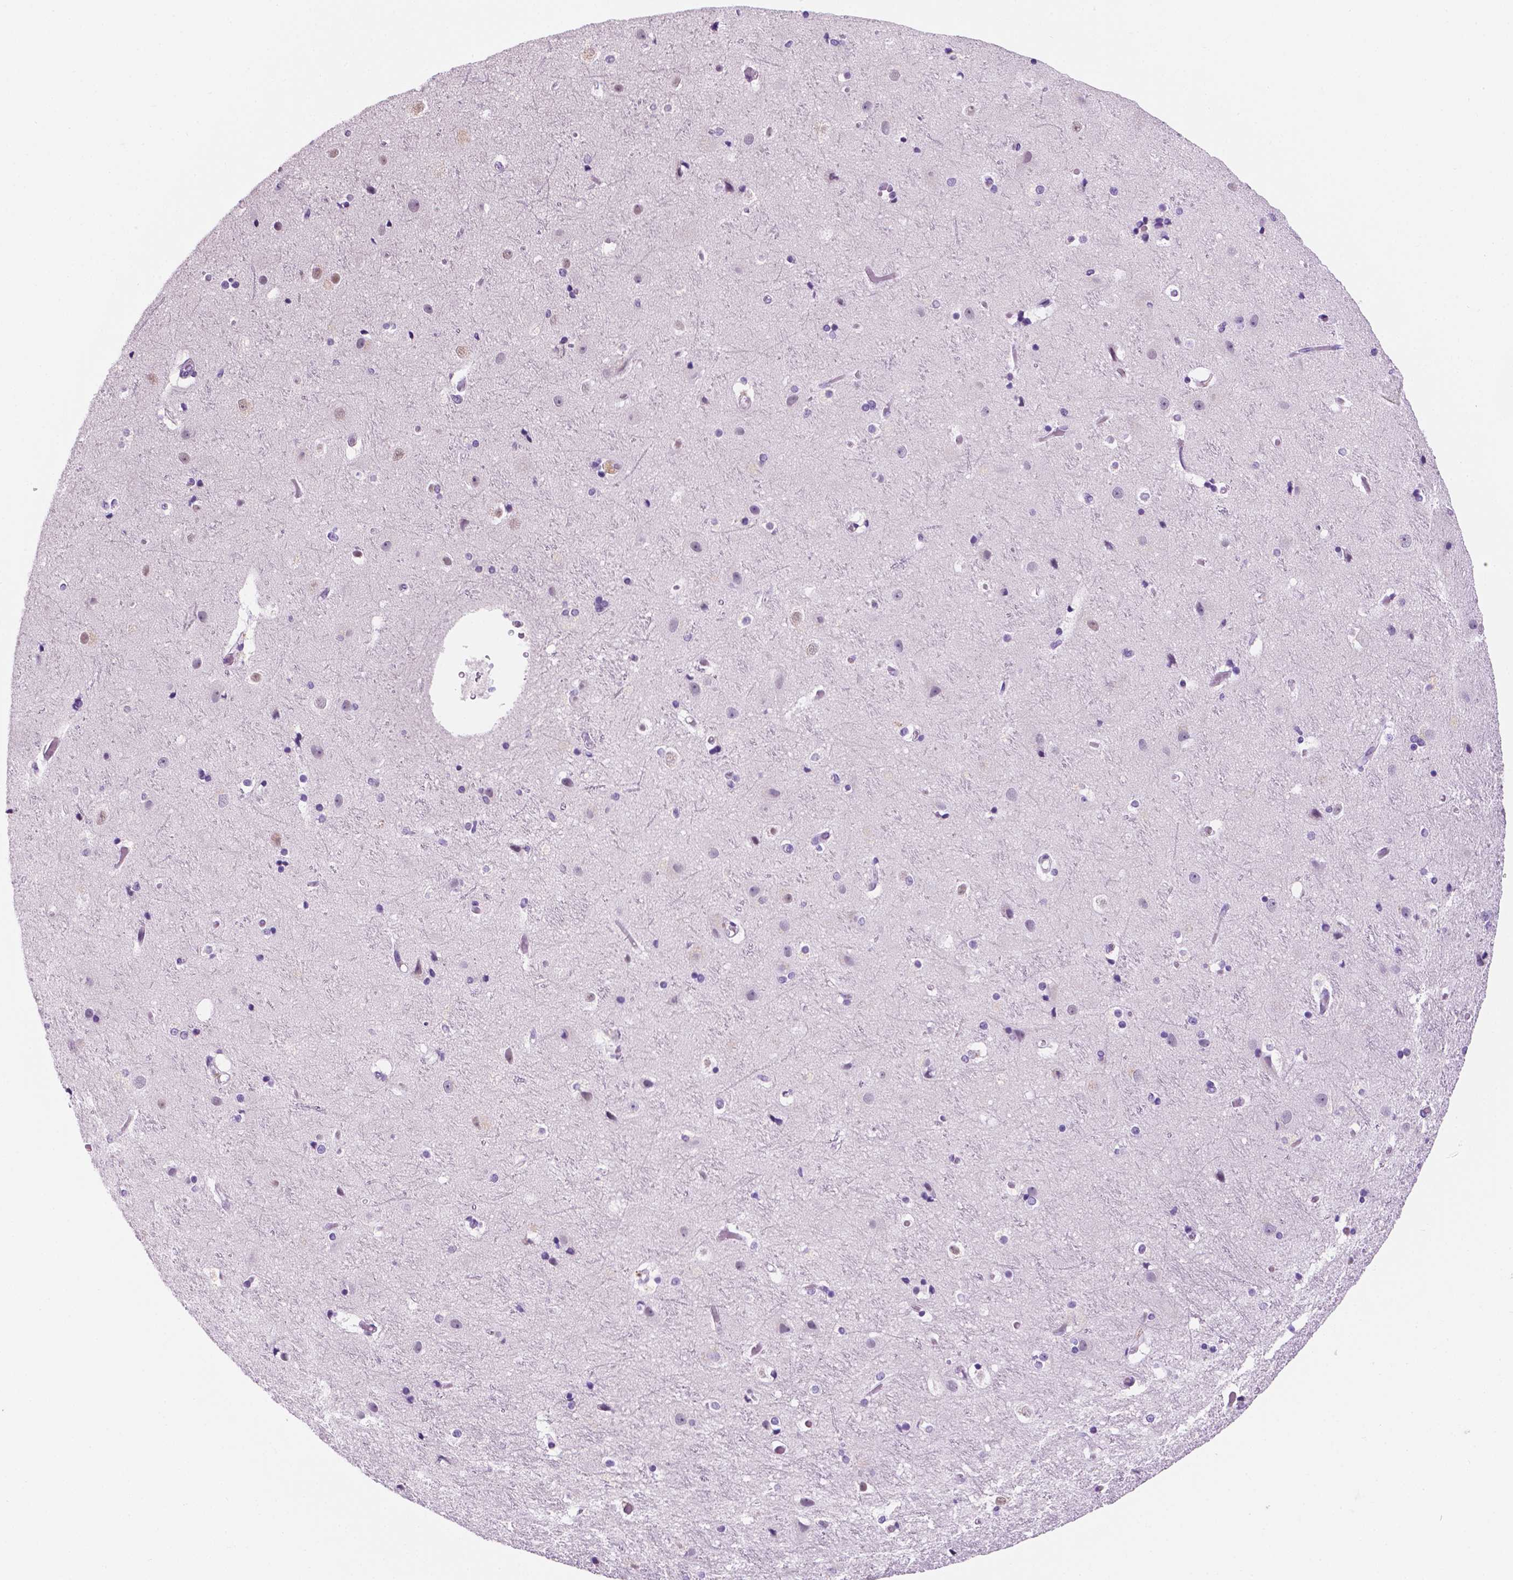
{"staining": {"intensity": "negative", "quantity": "none", "location": "none"}, "tissue": "cerebral cortex", "cell_type": "Endothelial cells", "image_type": "normal", "snomed": [{"axis": "morphology", "description": "Normal tissue, NOS"}, {"axis": "topography", "description": "Cerebral cortex"}], "caption": "This image is of unremarkable cerebral cortex stained with IHC to label a protein in brown with the nuclei are counter-stained blue. There is no positivity in endothelial cells.", "gene": "PPL", "patient": {"sex": "female", "age": 52}}